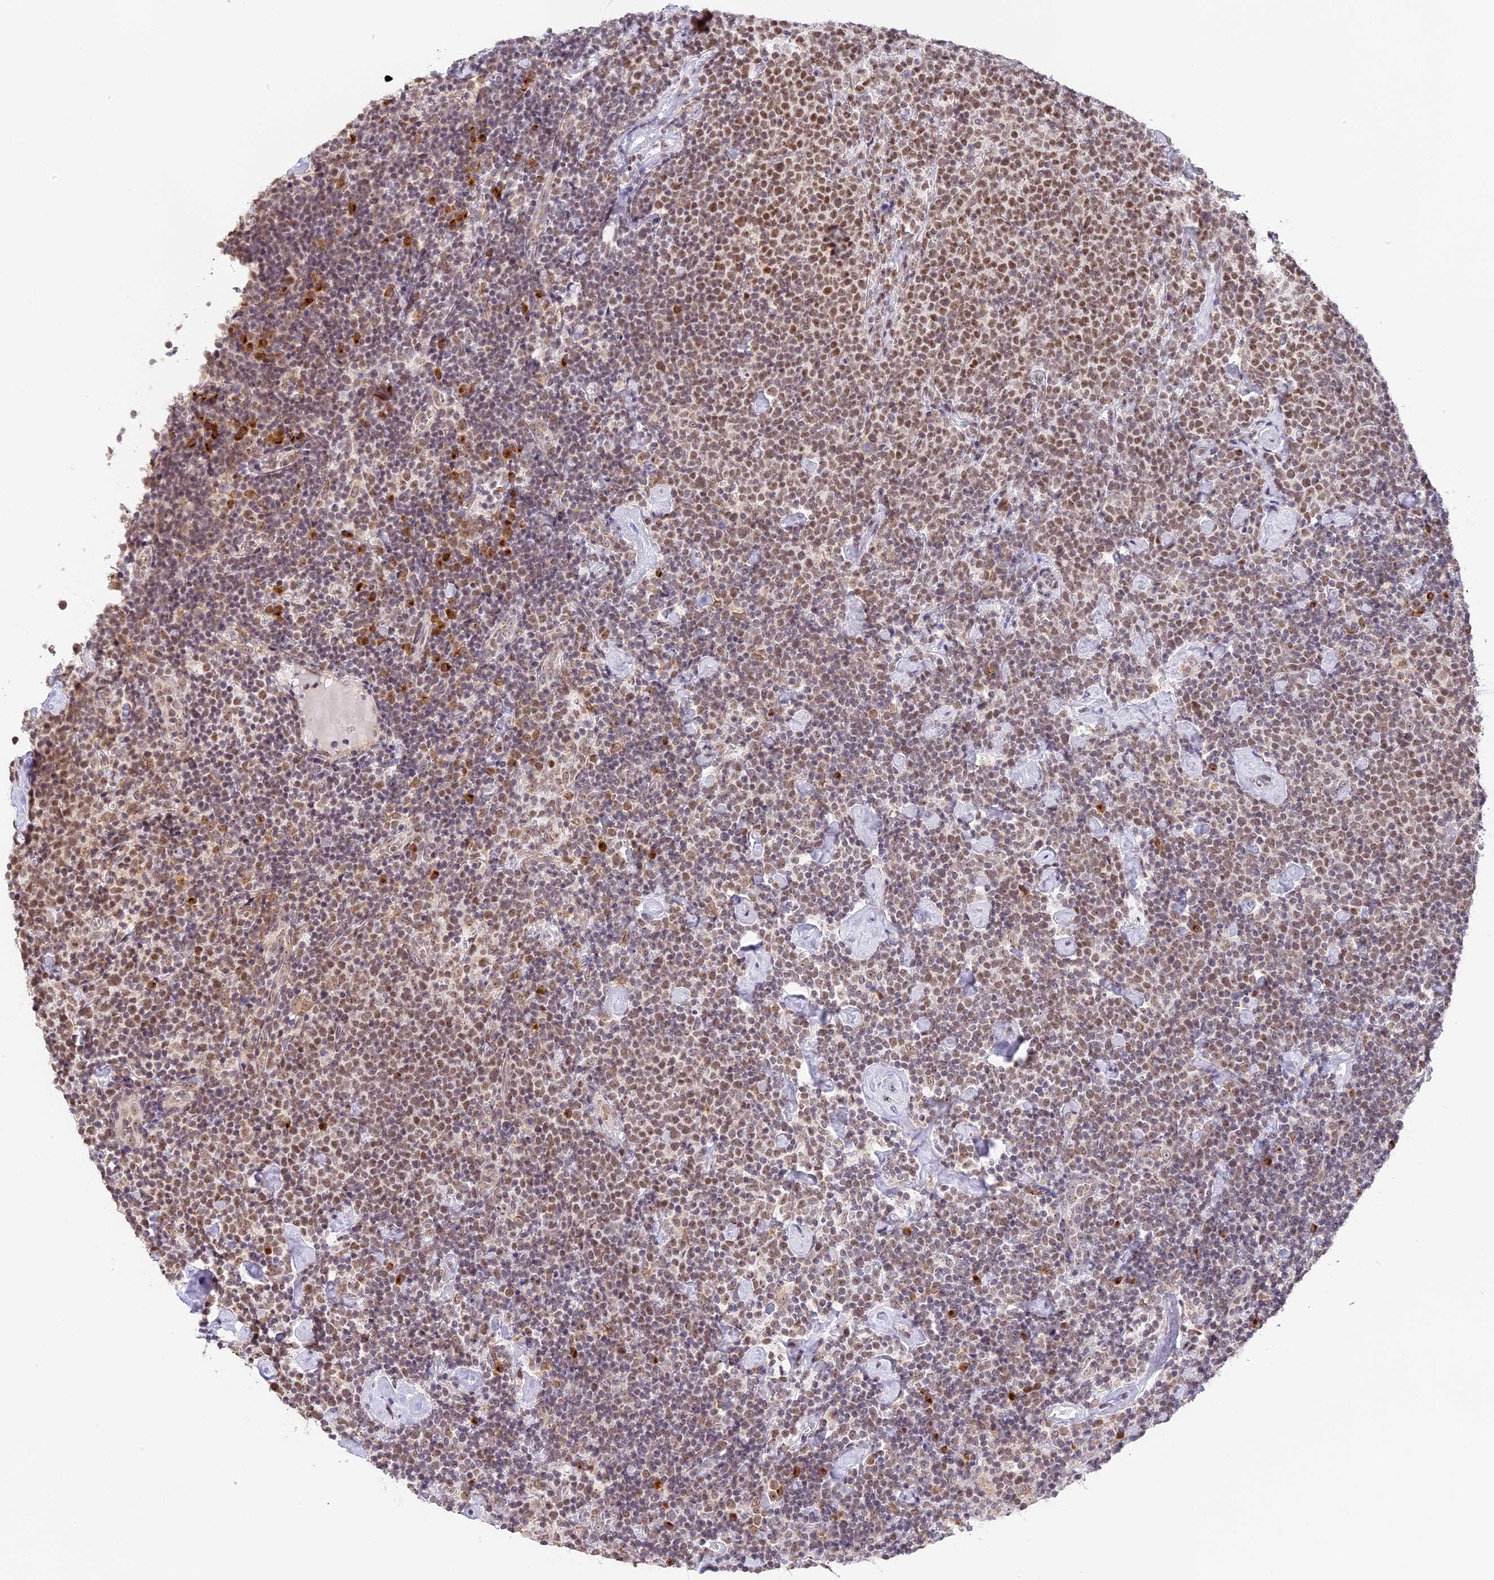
{"staining": {"intensity": "moderate", "quantity": "25%-75%", "location": "nuclear"}, "tissue": "lymphoma", "cell_type": "Tumor cells", "image_type": "cancer", "snomed": [{"axis": "morphology", "description": "Malignant lymphoma, non-Hodgkin's type, High grade"}, {"axis": "topography", "description": "Lymph node"}], "caption": "Immunohistochemical staining of lymphoma demonstrates medium levels of moderate nuclear staining in approximately 25%-75% of tumor cells.", "gene": "HEATR5B", "patient": {"sex": "male", "age": 61}}